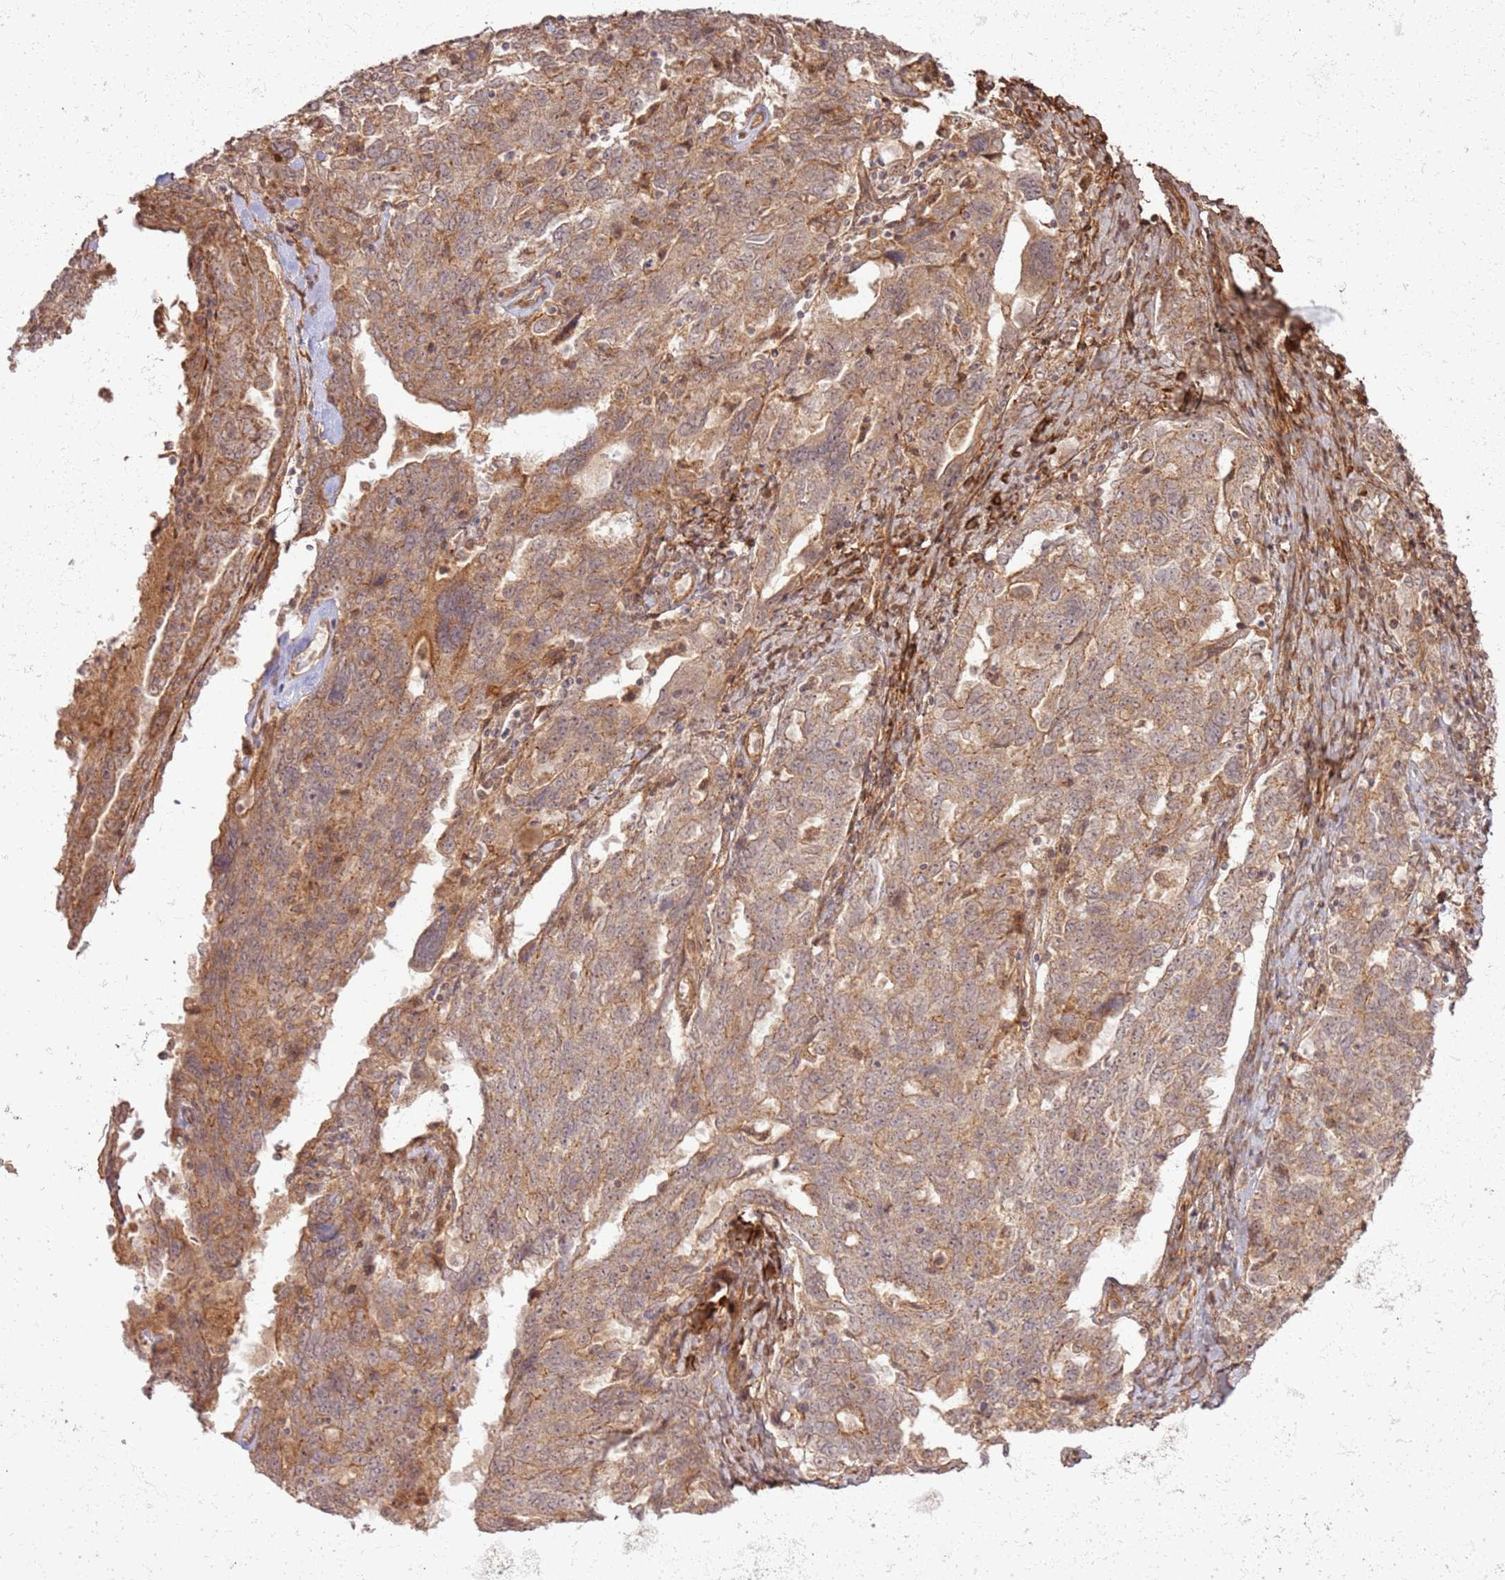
{"staining": {"intensity": "moderate", "quantity": ">75%", "location": "cytoplasmic/membranous"}, "tissue": "ovarian cancer", "cell_type": "Tumor cells", "image_type": "cancer", "snomed": [{"axis": "morphology", "description": "Carcinoma, endometroid"}, {"axis": "topography", "description": "Ovary"}], "caption": "Moderate cytoplasmic/membranous protein expression is identified in approximately >75% of tumor cells in endometroid carcinoma (ovarian). (brown staining indicates protein expression, while blue staining denotes nuclei).", "gene": "ZNF623", "patient": {"sex": "female", "age": 62}}